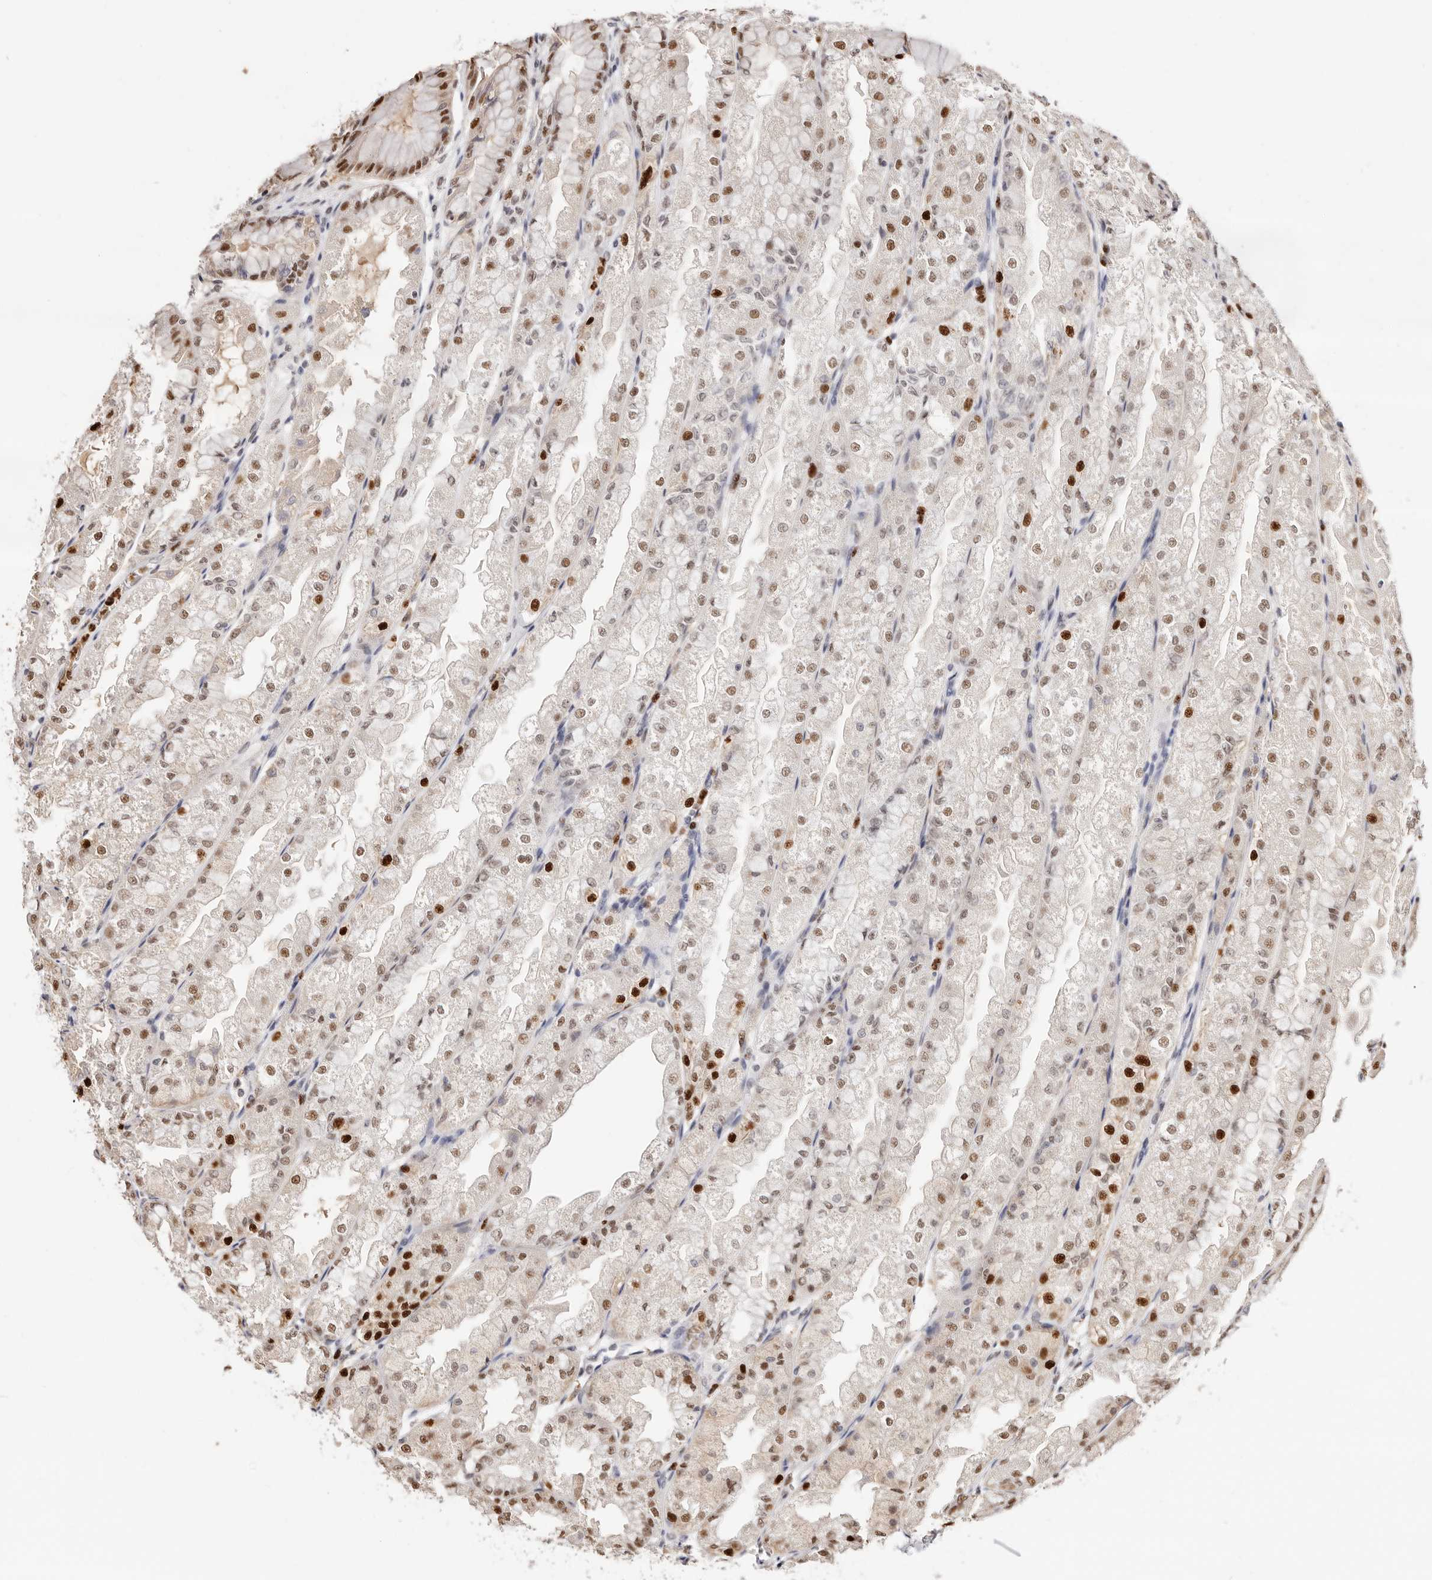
{"staining": {"intensity": "strong", "quantity": "25%-75%", "location": "nuclear"}, "tissue": "stomach", "cell_type": "Glandular cells", "image_type": "normal", "snomed": [{"axis": "morphology", "description": "Normal tissue, NOS"}, {"axis": "topography", "description": "Stomach, upper"}], "caption": "Benign stomach displays strong nuclear staining in approximately 25%-75% of glandular cells.", "gene": "TKT", "patient": {"sex": "male", "age": 47}}